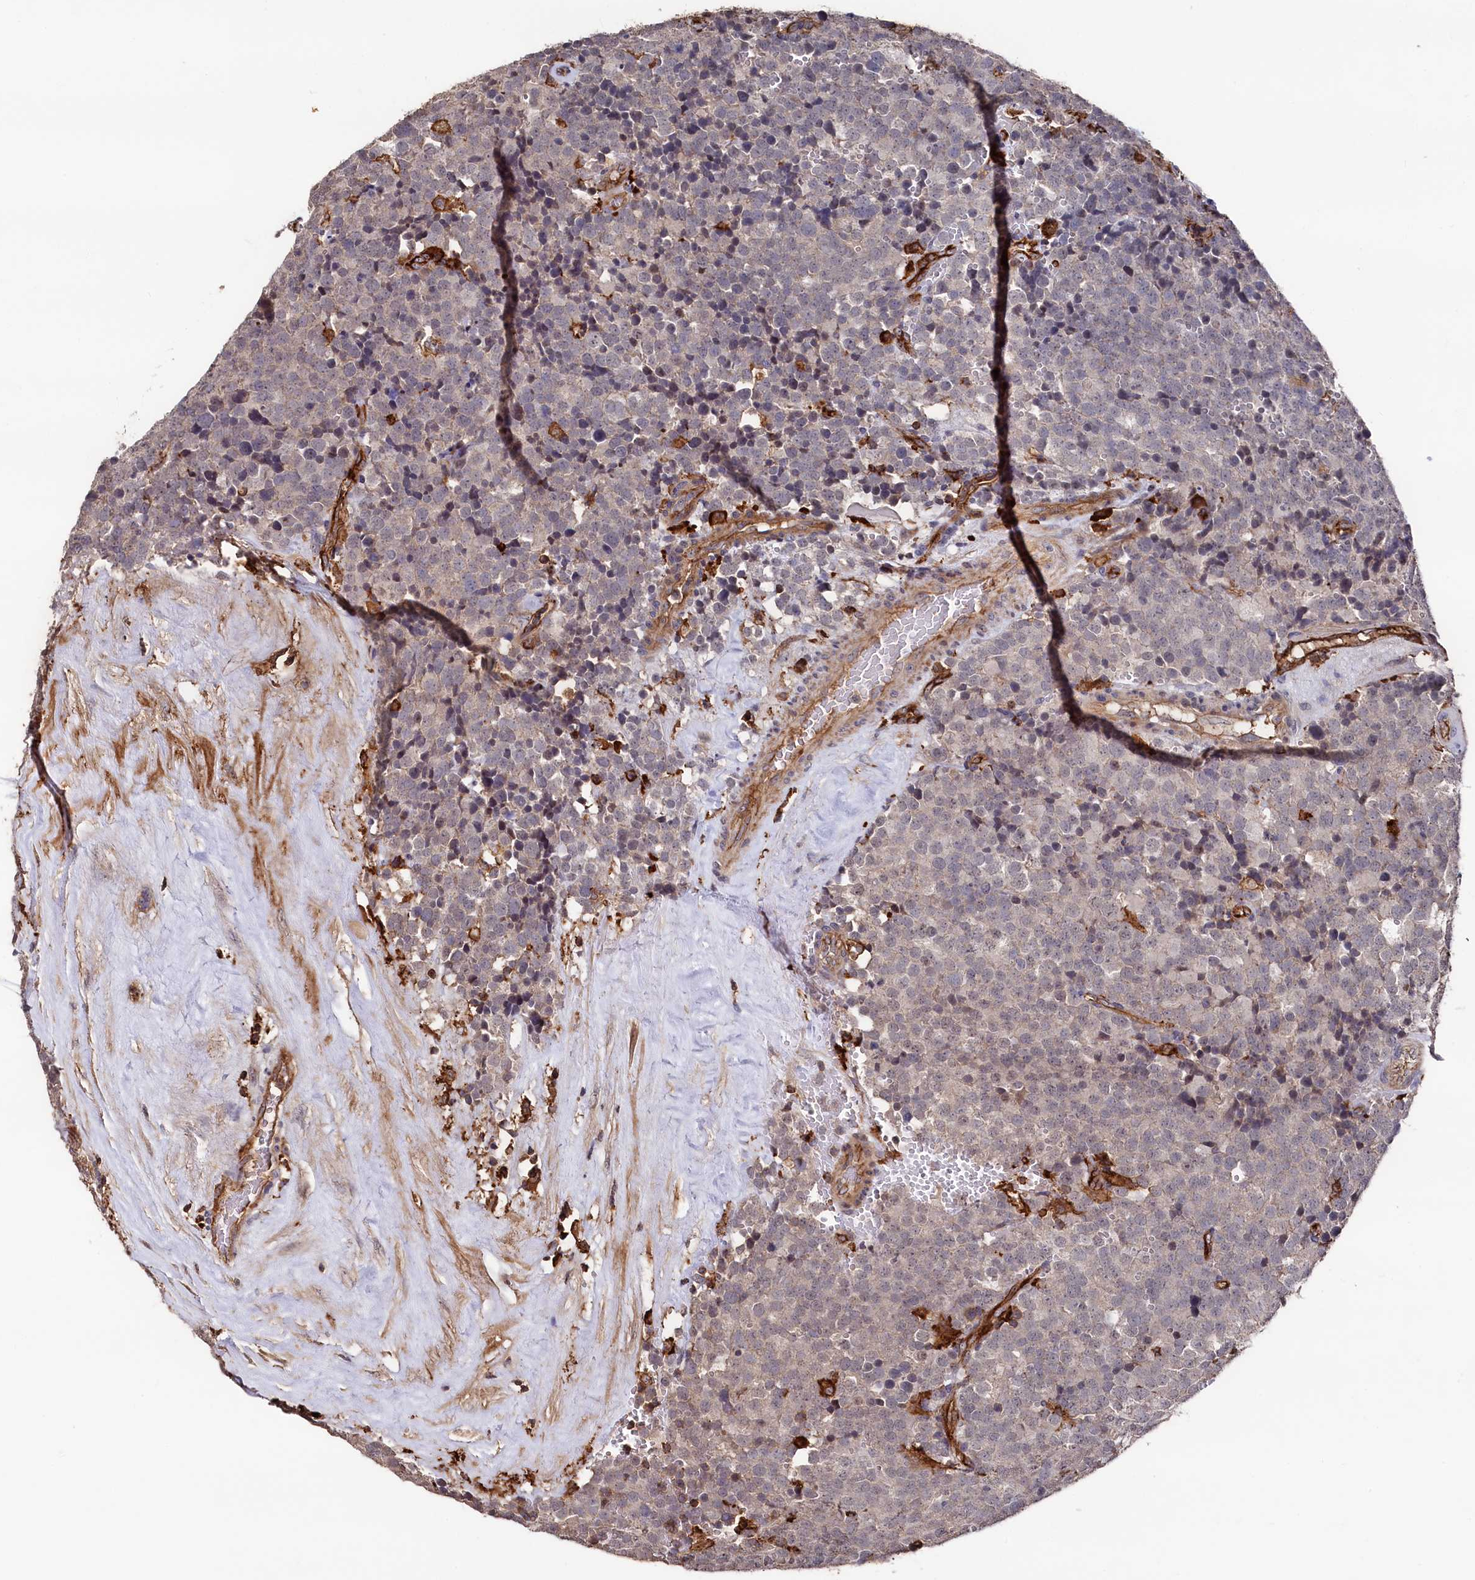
{"staining": {"intensity": "weak", "quantity": "25%-75%", "location": "cytoplasmic/membranous"}, "tissue": "testis cancer", "cell_type": "Tumor cells", "image_type": "cancer", "snomed": [{"axis": "morphology", "description": "Seminoma, NOS"}, {"axis": "topography", "description": "Testis"}], "caption": "Immunohistochemistry of testis cancer demonstrates low levels of weak cytoplasmic/membranous staining in about 25%-75% of tumor cells.", "gene": "PLEKHO2", "patient": {"sex": "male", "age": 71}}